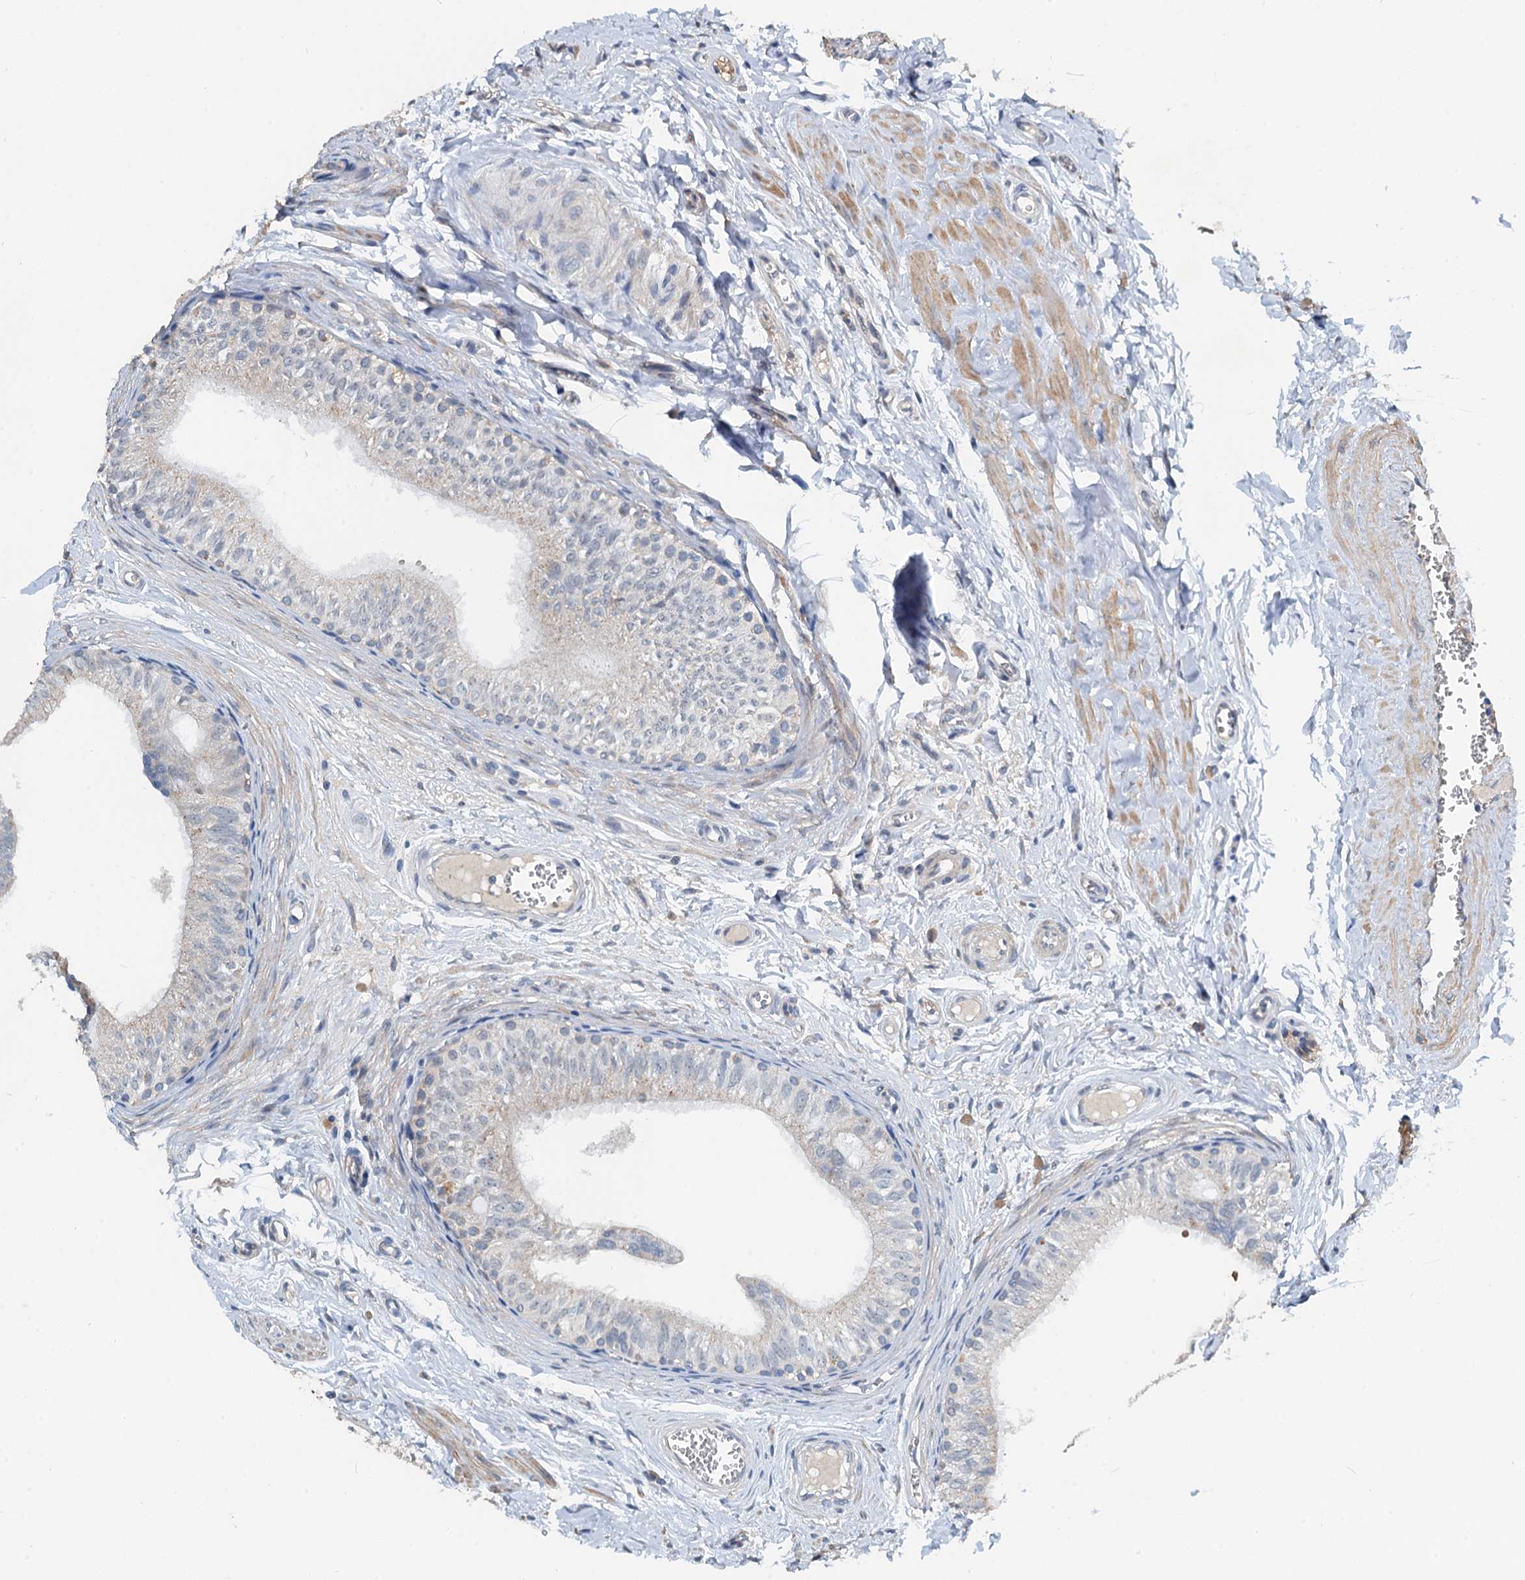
{"staining": {"intensity": "moderate", "quantity": "<25%", "location": "cytoplasmic/membranous"}, "tissue": "epididymis", "cell_type": "Glandular cells", "image_type": "normal", "snomed": [{"axis": "morphology", "description": "Normal tissue, NOS"}, {"axis": "topography", "description": "Epididymis"}], "caption": "About <25% of glandular cells in unremarkable epididymis demonstrate moderate cytoplasmic/membranous protein expression as visualized by brown immunohistochemical staining.", "gene": "ZNF606", "patient": {"sex": "male", "age": 42}}